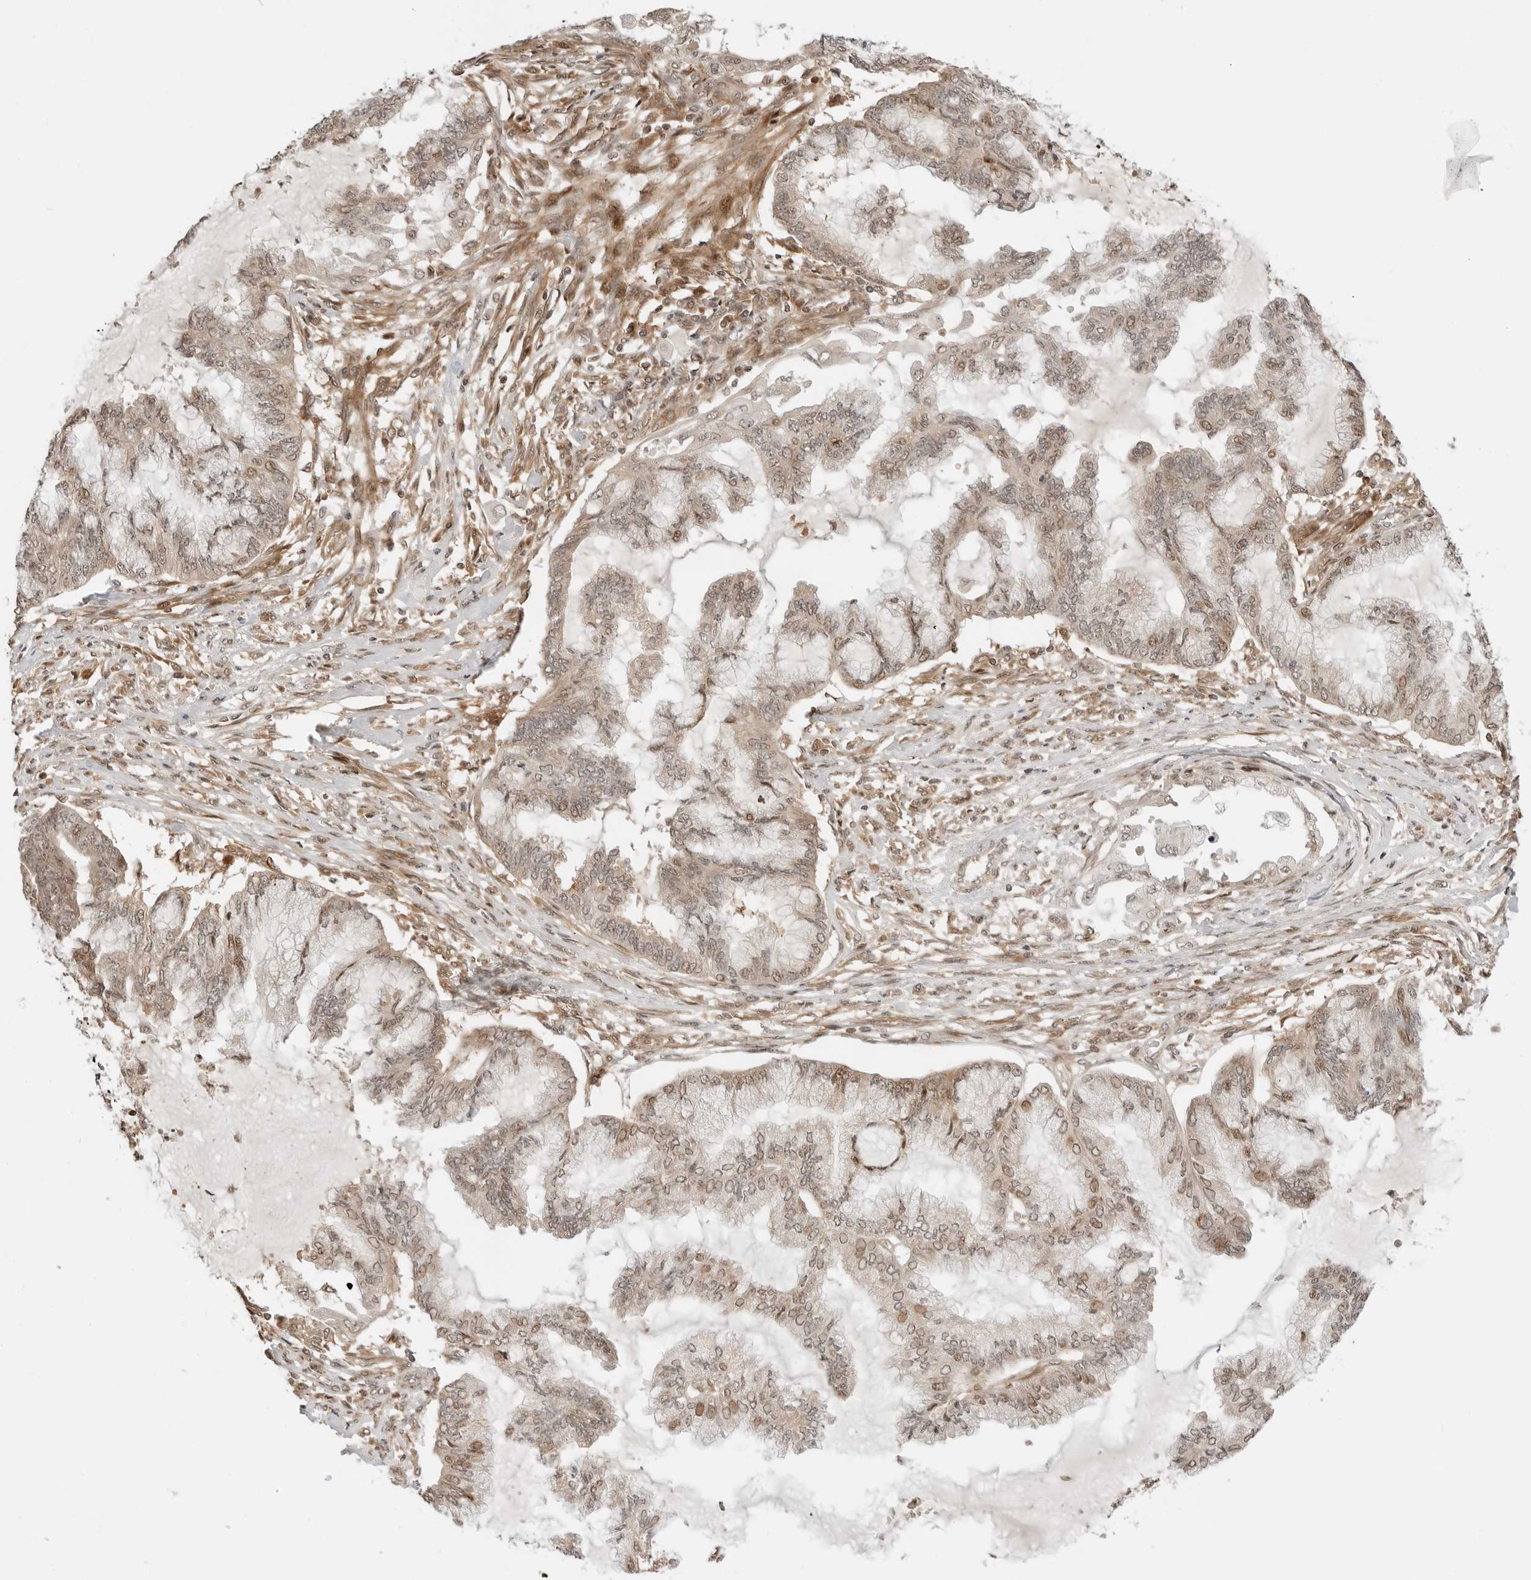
{"staining": {"intensity": "weak", "quantity": ">75%", "location": "cytoplasmic/membranous,nuclear"}, "tissue": "endometrial cancer", "cell_type": "Tumor cells", "image_type": "cancer", "snomed": [{"axis": "morphology", "description": "Adenocarcinoma, NOS"}, {"axis": "topography", "description": "Endometrium"}], "caption": "This micrograph shows endometrial cancer stained with immunohistochemistry (IHC) to label a protein in brown. The cytoplasmic/membranous and nuclear of tumor cells show weak positivity for the protein. Nuclei are counter-stained blue.", "gene": "GEM", "patient": {"sex": "female", "age": 86}}